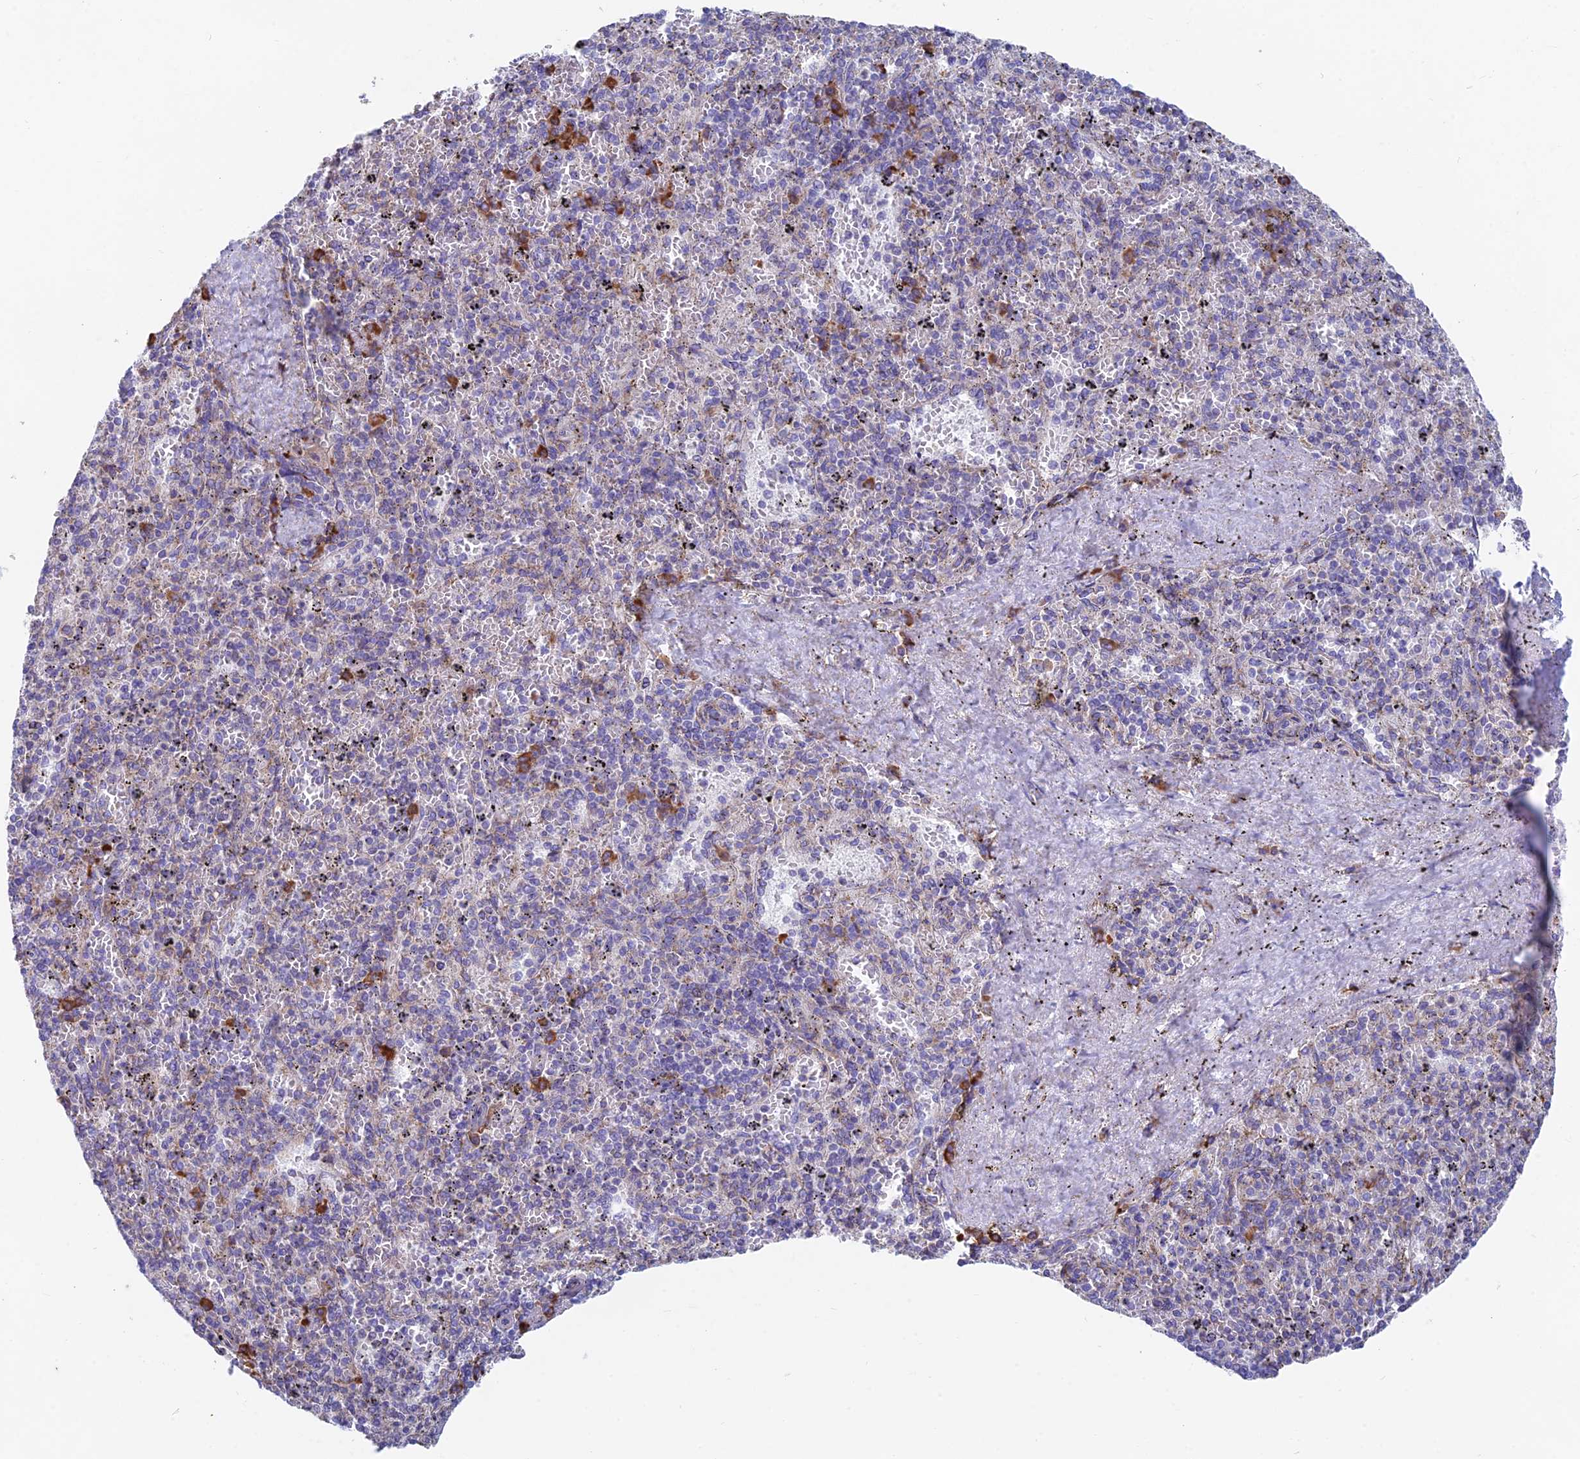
{"staining": {"intensity": "moderate", "quantity": "<25%", "location": "cytoplasmic/membranous"}, "tissue": "spleen", "cell_type": "Cells in red pulp", "image_type": "normal", "snomed": [{"axis": "morphology", "description": "Normal tissue, NOS"}, {"axis": "topography", "description": "Spleen"}], "caption": "Cells in red pulp show low levels of moderate cytoplasmic/membranous expression in about <25% of cells in normal human spleen. Immunohistochemistry (ihc) stains the protein in brown and the nuclei are stained blue.", "gene": "WDR35", "patient": {"sex": "male", "age": 82}}